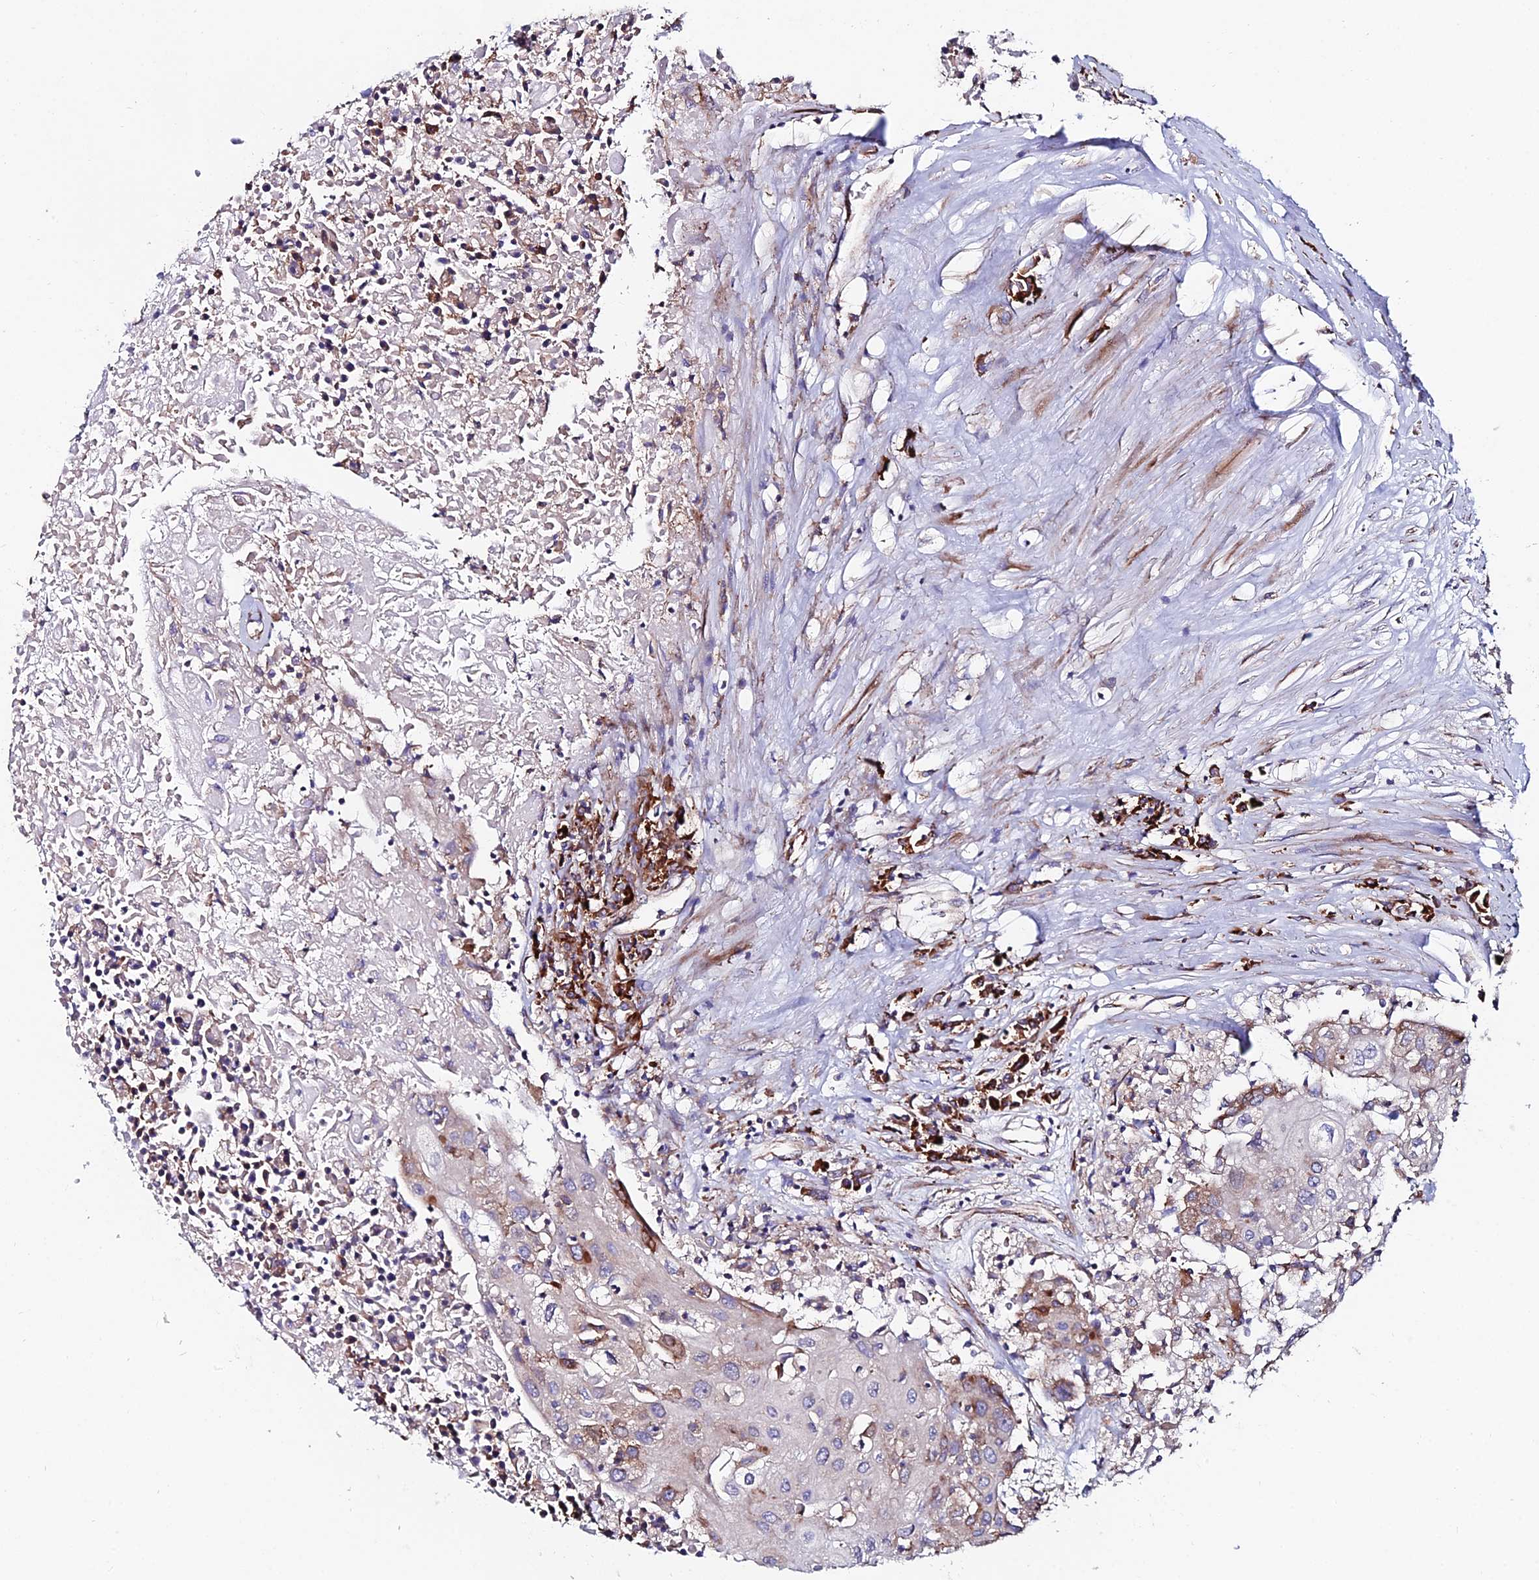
{"staining": {"intensity": "moderate", "quantity": "25%-75%", "location": "cytoplasmic/membranous"}, "tissue": "urothelial cancer", "cell_type": "Tumor cells", "image_type": "cancer", "snomed": [{"axis": "morphology", "description": "Urothelial carcinoma, High grade"}, {"axis": "topography", "description": "Urinary bladder"}], "caption": "Tumor cells demonstrate medium levels of moderate cytoplasmic/membranous positivity in about 25%-75% of cells in urothelial cancer.", "gene": "EIF3K", "patient": {"sex": "female", "age": 85}}